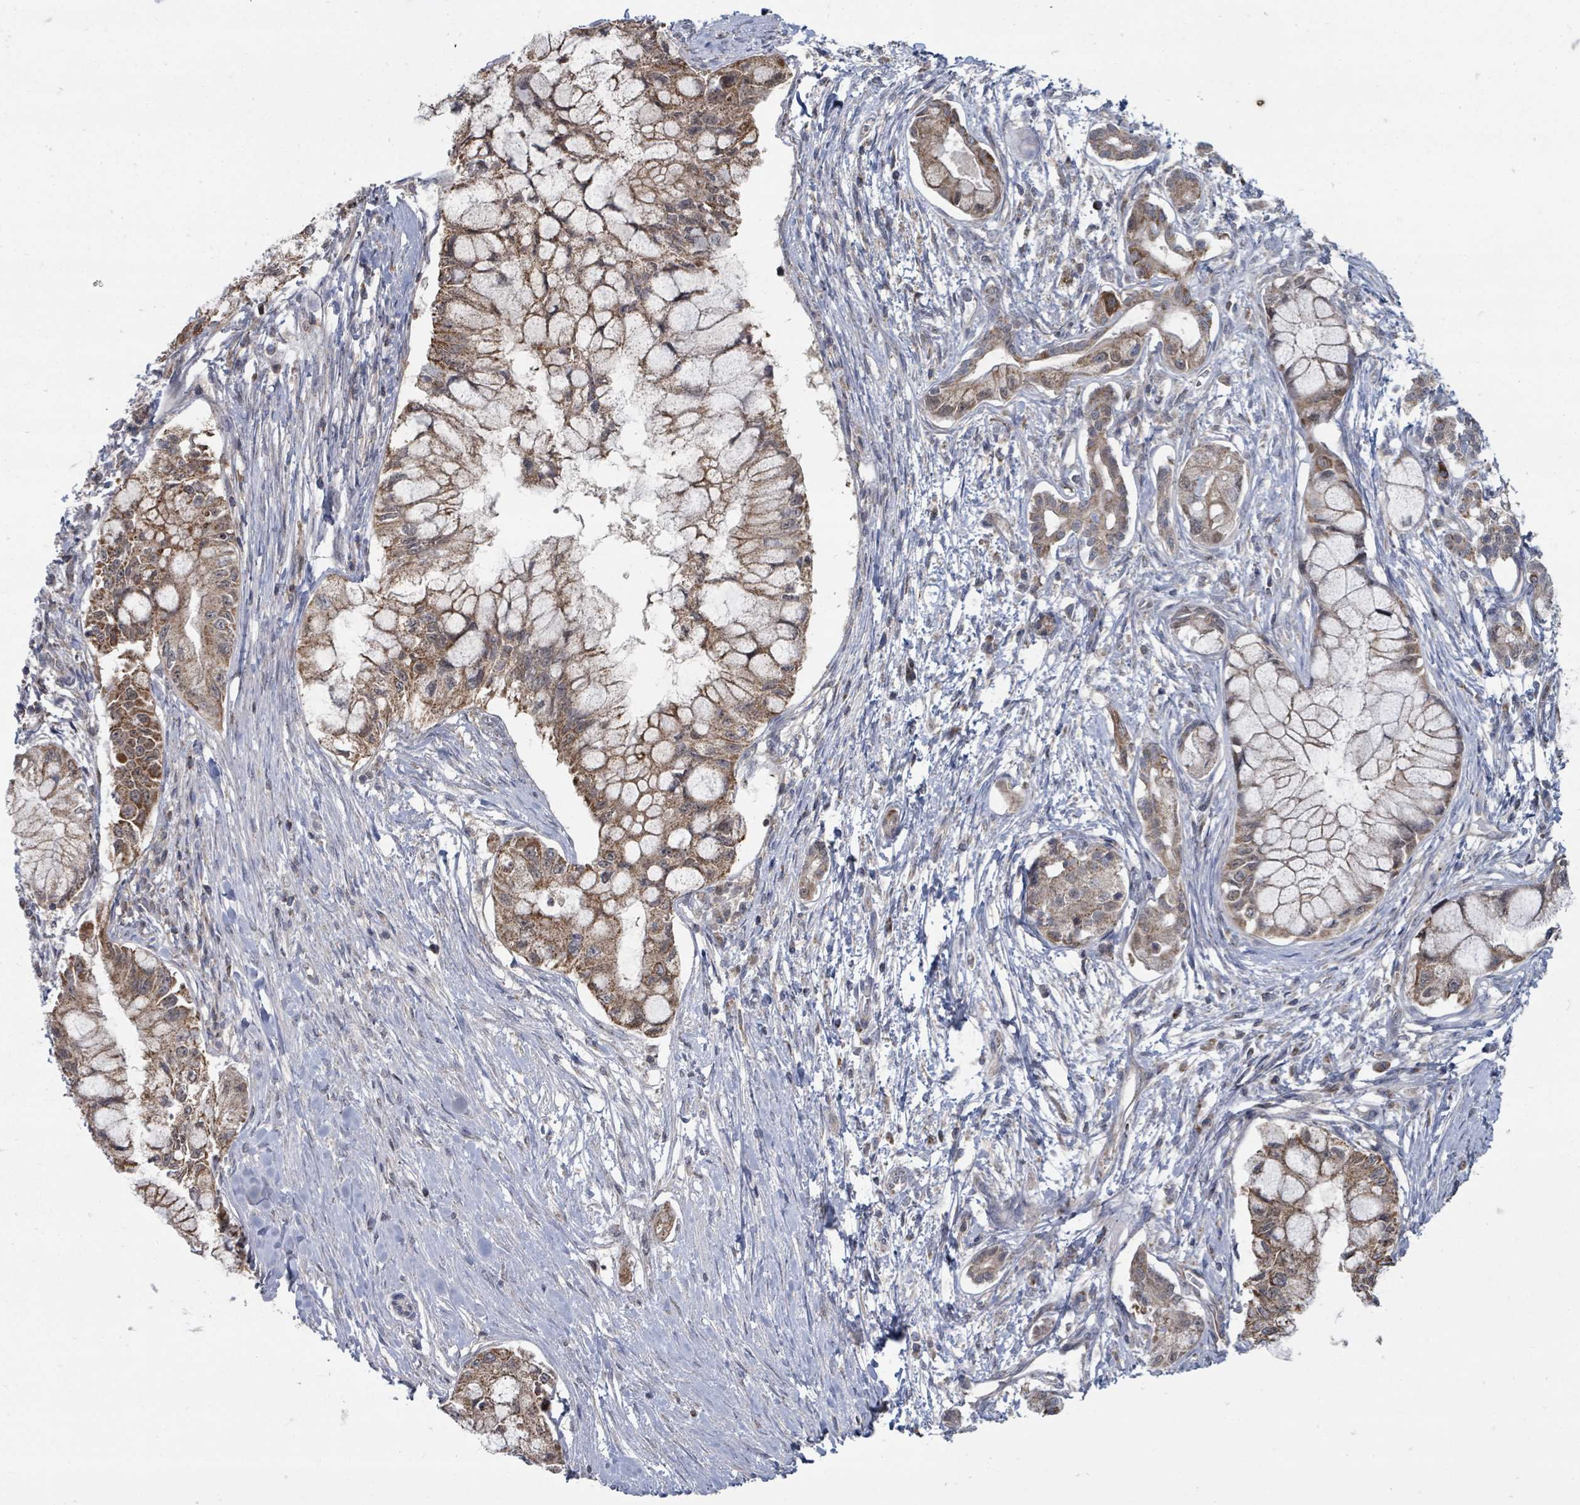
{"staining": {"intensity": "moderate", "quantity": ">75%", "location": "cytoplasmic/membranous"}, "tissue": "pancreatic cancer", "cell_type": "Tumor cells", "image_type": "cancer", "snomed": [{"axis": "morphology", "description": "Adenocarcinoma, NOS"}, {"axis": "topography", "description": "Pancreas"}], "caption": "The image demonstrates staining of pancreatic cancer, revealing moderate cytoplasmic/membranous protein expression (brown color) within tumor cells. (IHC, brightfield microscopy, high magnification).", "gene": "MAGOHB", "patient": {"sex": "male", "age": 48}}